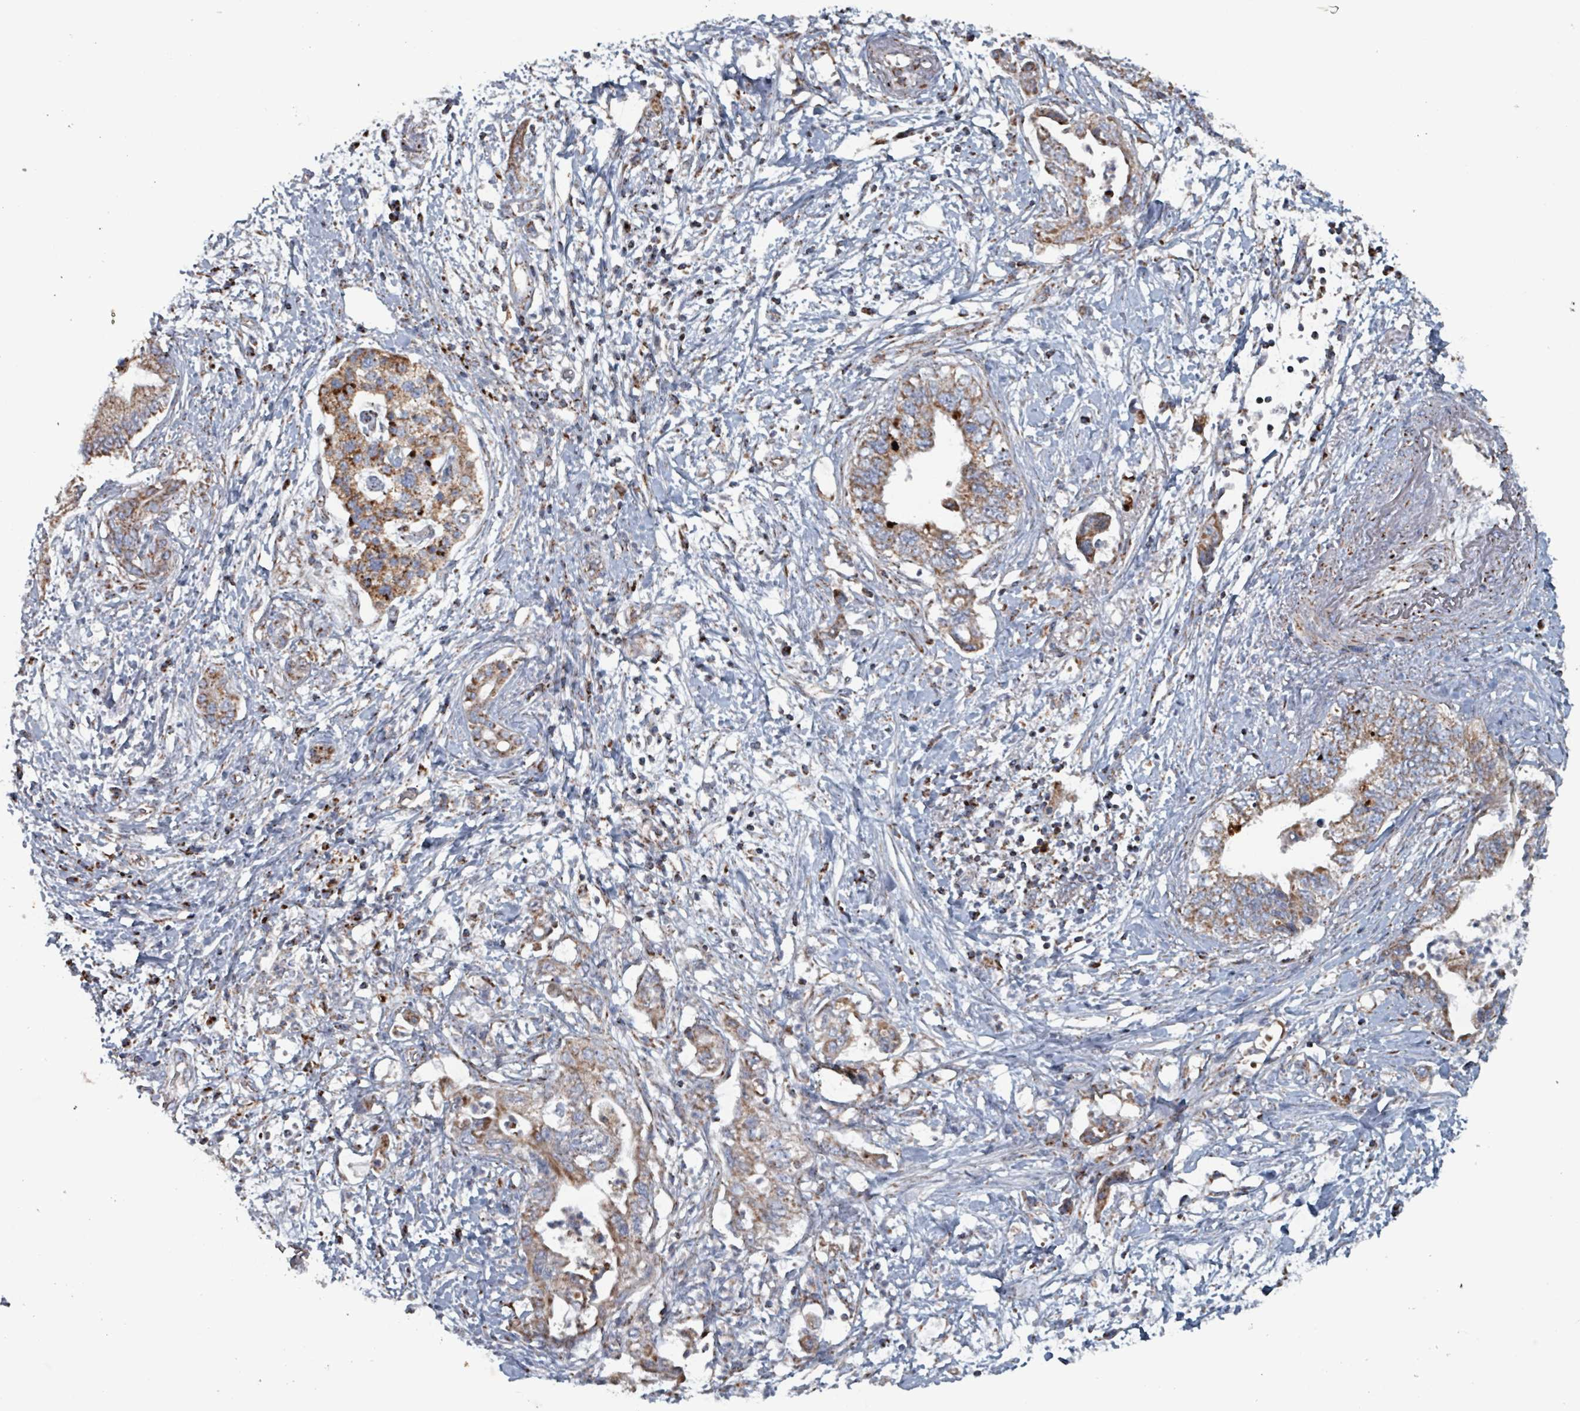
{"staining": {"intensity": "moderate", "quantity": ">75%", "location": "cytoplasmic/membranous"}, "tissue": "pancreatic cancer", "cell_type": "Tumor cells", "image_type": "cancer", "snomed": [{"axis": "morphology", "description": "Adenocarcinoma, NOS"}, {"axis": "topography", "description": "Pancreas"}], "caption": "Adenocarcinoma (pancreatic) stained with a brown dye reveals moderate cytoplasmic/membranous positive staining in approximately >75% of tumor cells.", "gene": "ABHD18", "patient": {"sex": "female", "age": 73}}